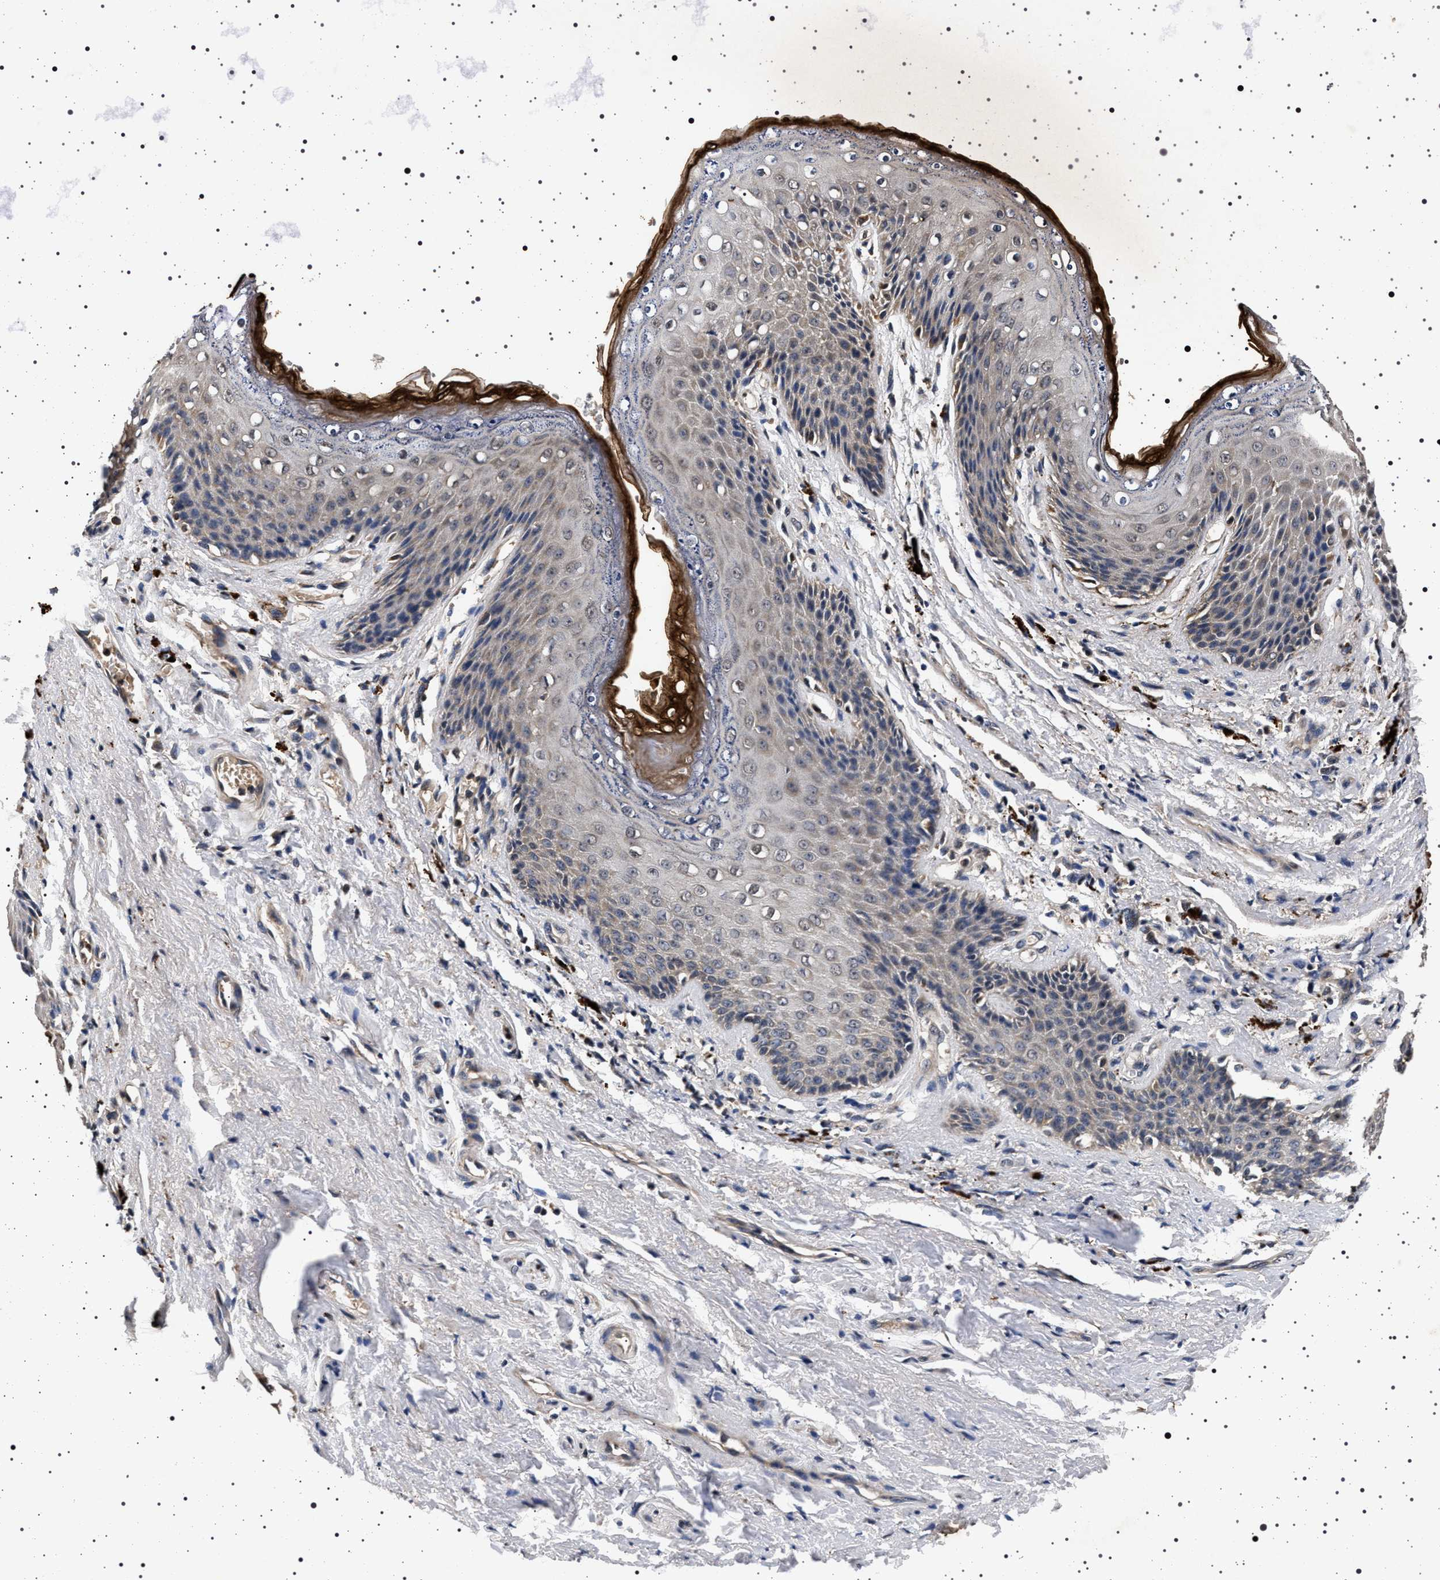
{"staining": {"intensity": "weak", "quantity": "25%-75%", "location": "cytoplasmic/membranous,nuclear"}, "tissue": "skin", "cell_type": "Epidermal cells", "image_type": "normal", "snomed": [{"axis": "morphology", "description": "Normal tissue, NOS"}, {"axis": "topography", "description": "Anal"}], "caption": "Epidermal cells demonstrate low levels of weak cytoplasmic/membranous,nuclear expression in approximately 25%-75% of cells in benign human skin.", "gene": "CDKN1B", "patient": {"sex": "female", "age": 46}}